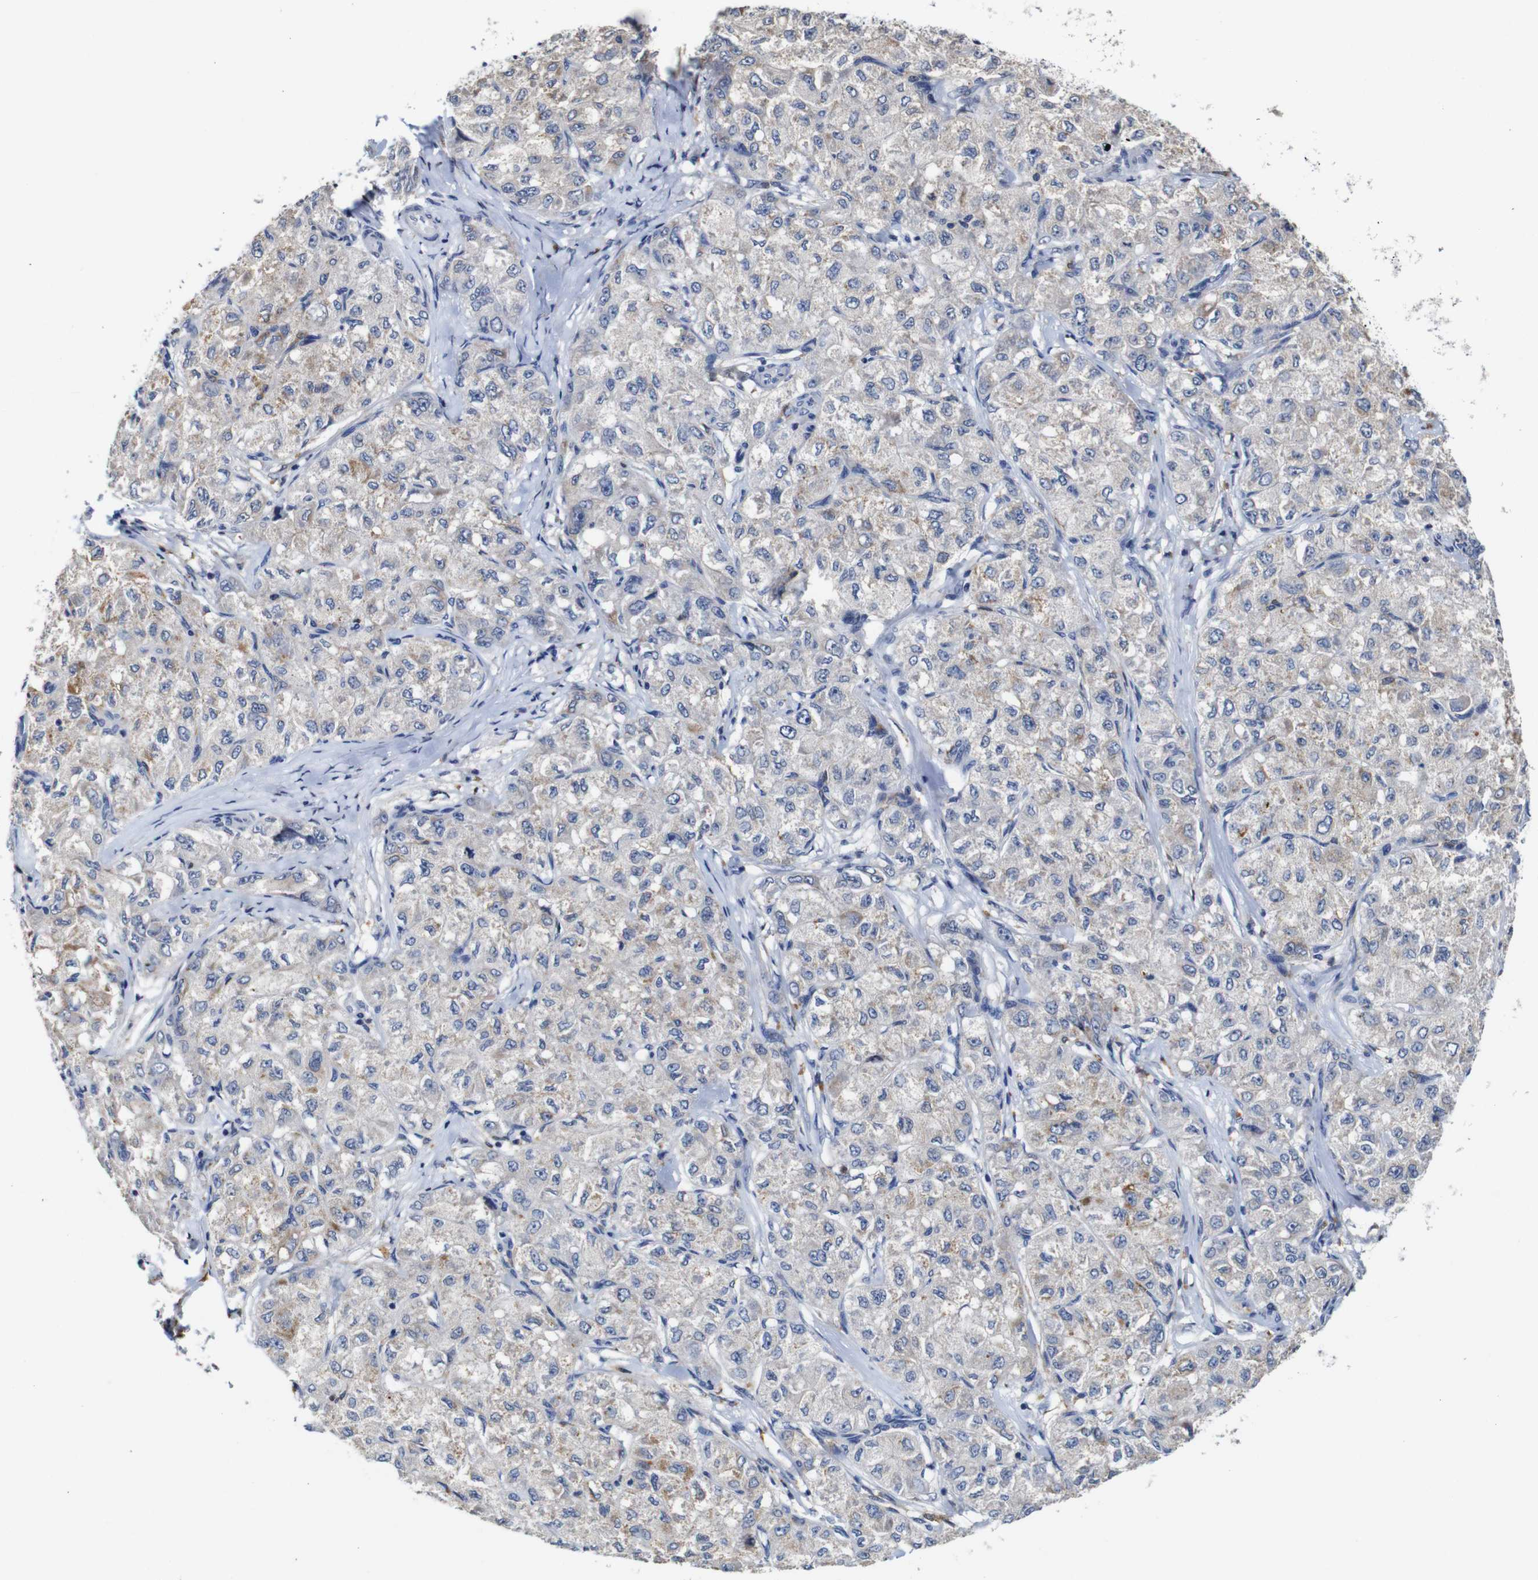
{"staining": {"intensity": "moderate", "quantity": "<25%", "location": "cytoplasmic/membranous"}, "tissue": "liver cancer", "cell_type": "Tumor cells", "image_type": "cancer", "snomed": [{"axis": "morphology", "description": "Carcinoma, Hepatocellular, NOS"}, {"axis": "topography", "description": "Liver"}], "caption": "Protein expression analysis of hepatocellular carcinoma (liver) displays moderate cytoplasmic/membranous positivity in approximately <25% of tumor cells.", "gene": "NTRK3", "patient": {"sex": "male", "age": 80}}